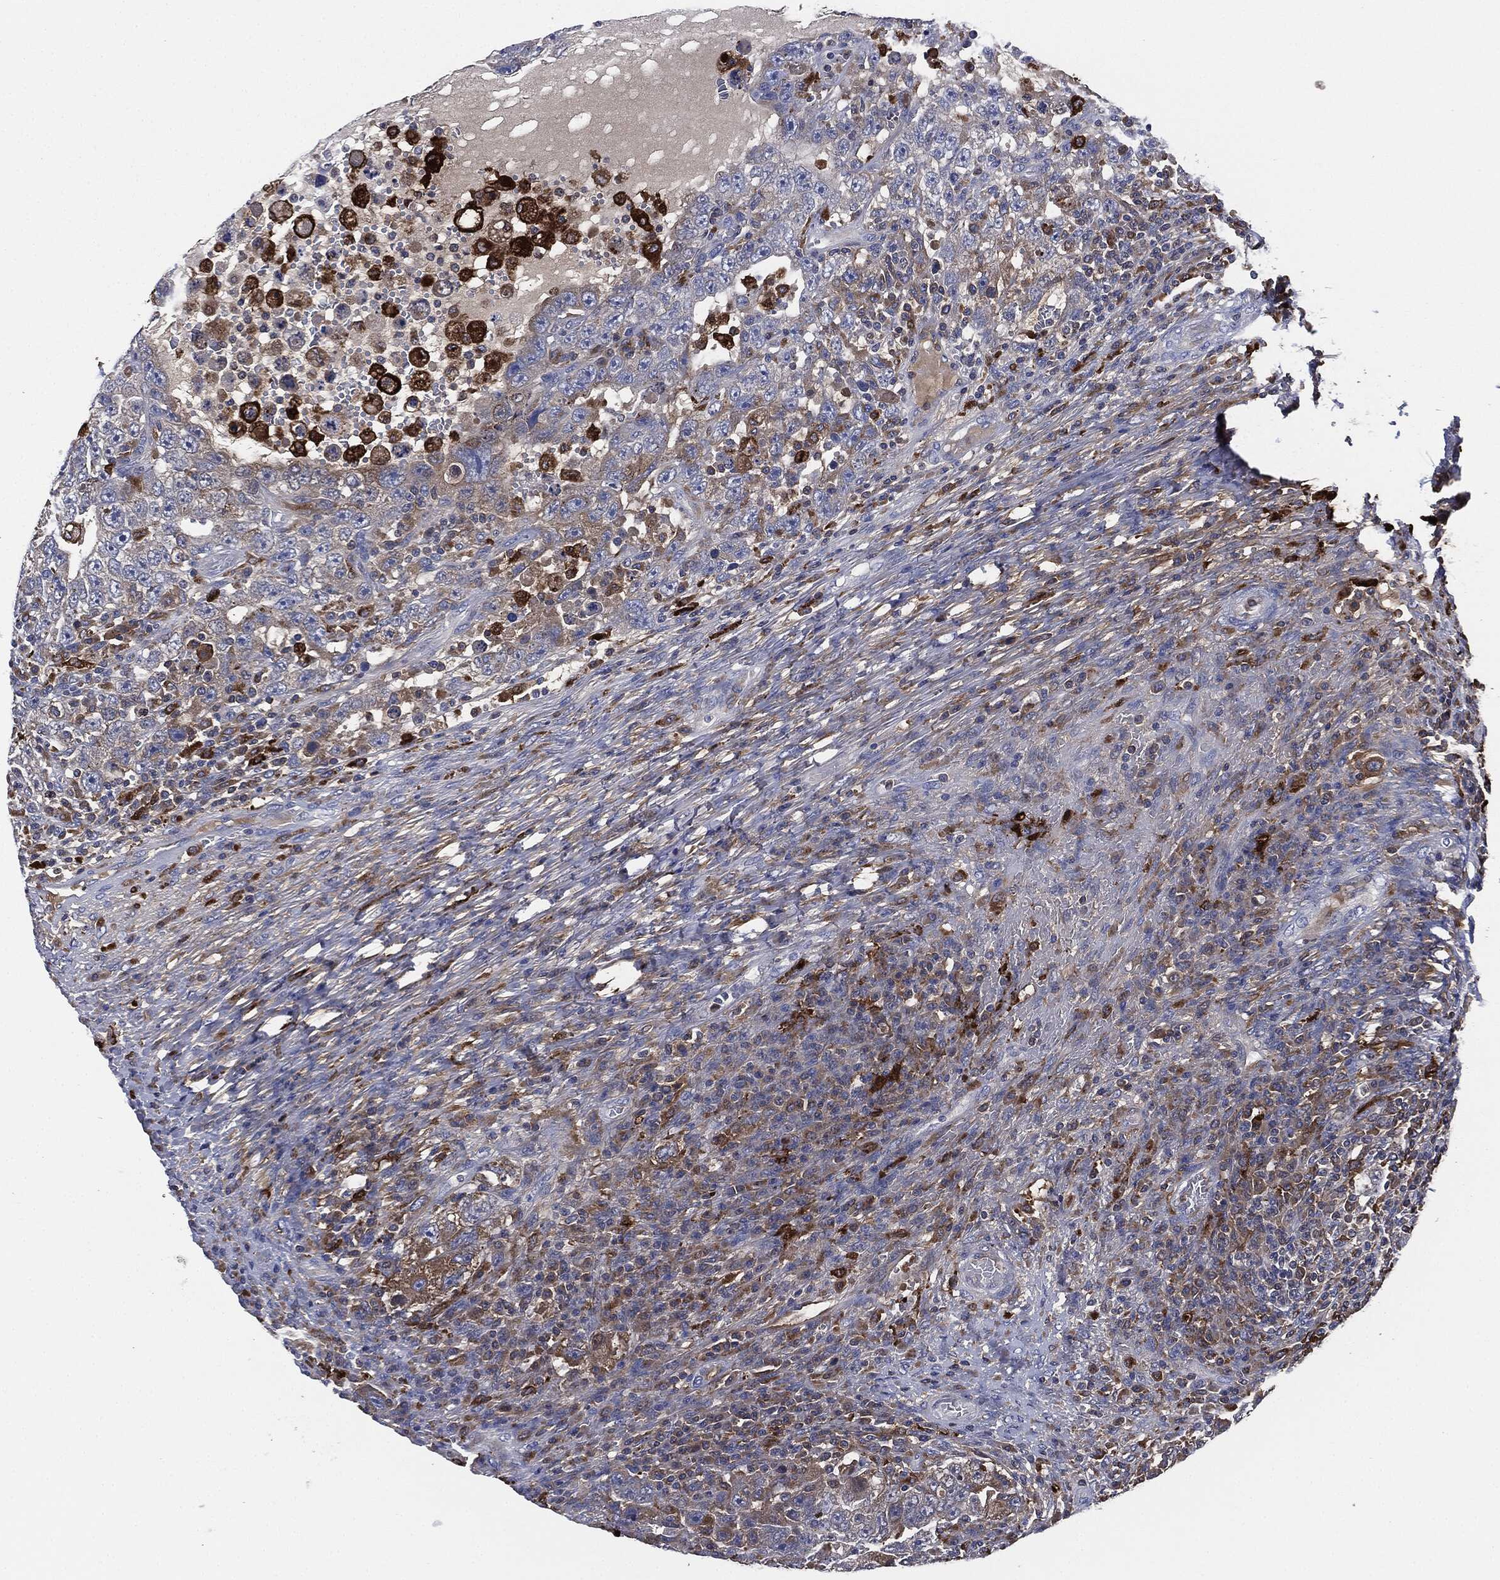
{"staining": {"intensity": "weak", "quantity": "<25%", "location": "cytoplasmic/membranous"}, "tissue": "testis cancer", "cell_type": "Tumor cells", "image_type": "cancer", "snomed": [{"axis": "morphology", "description": "Carcinoma, Embryonal, NOS"}, {"axis": "topography", "description": "Testis"}], "caption": "This is an IHC histopathology image of human testis cancer (embryonal carcinoma). There is no staining in tumor cells.", "gene": "TMEM11", "patient": {"sex": "male", "age": 26}}